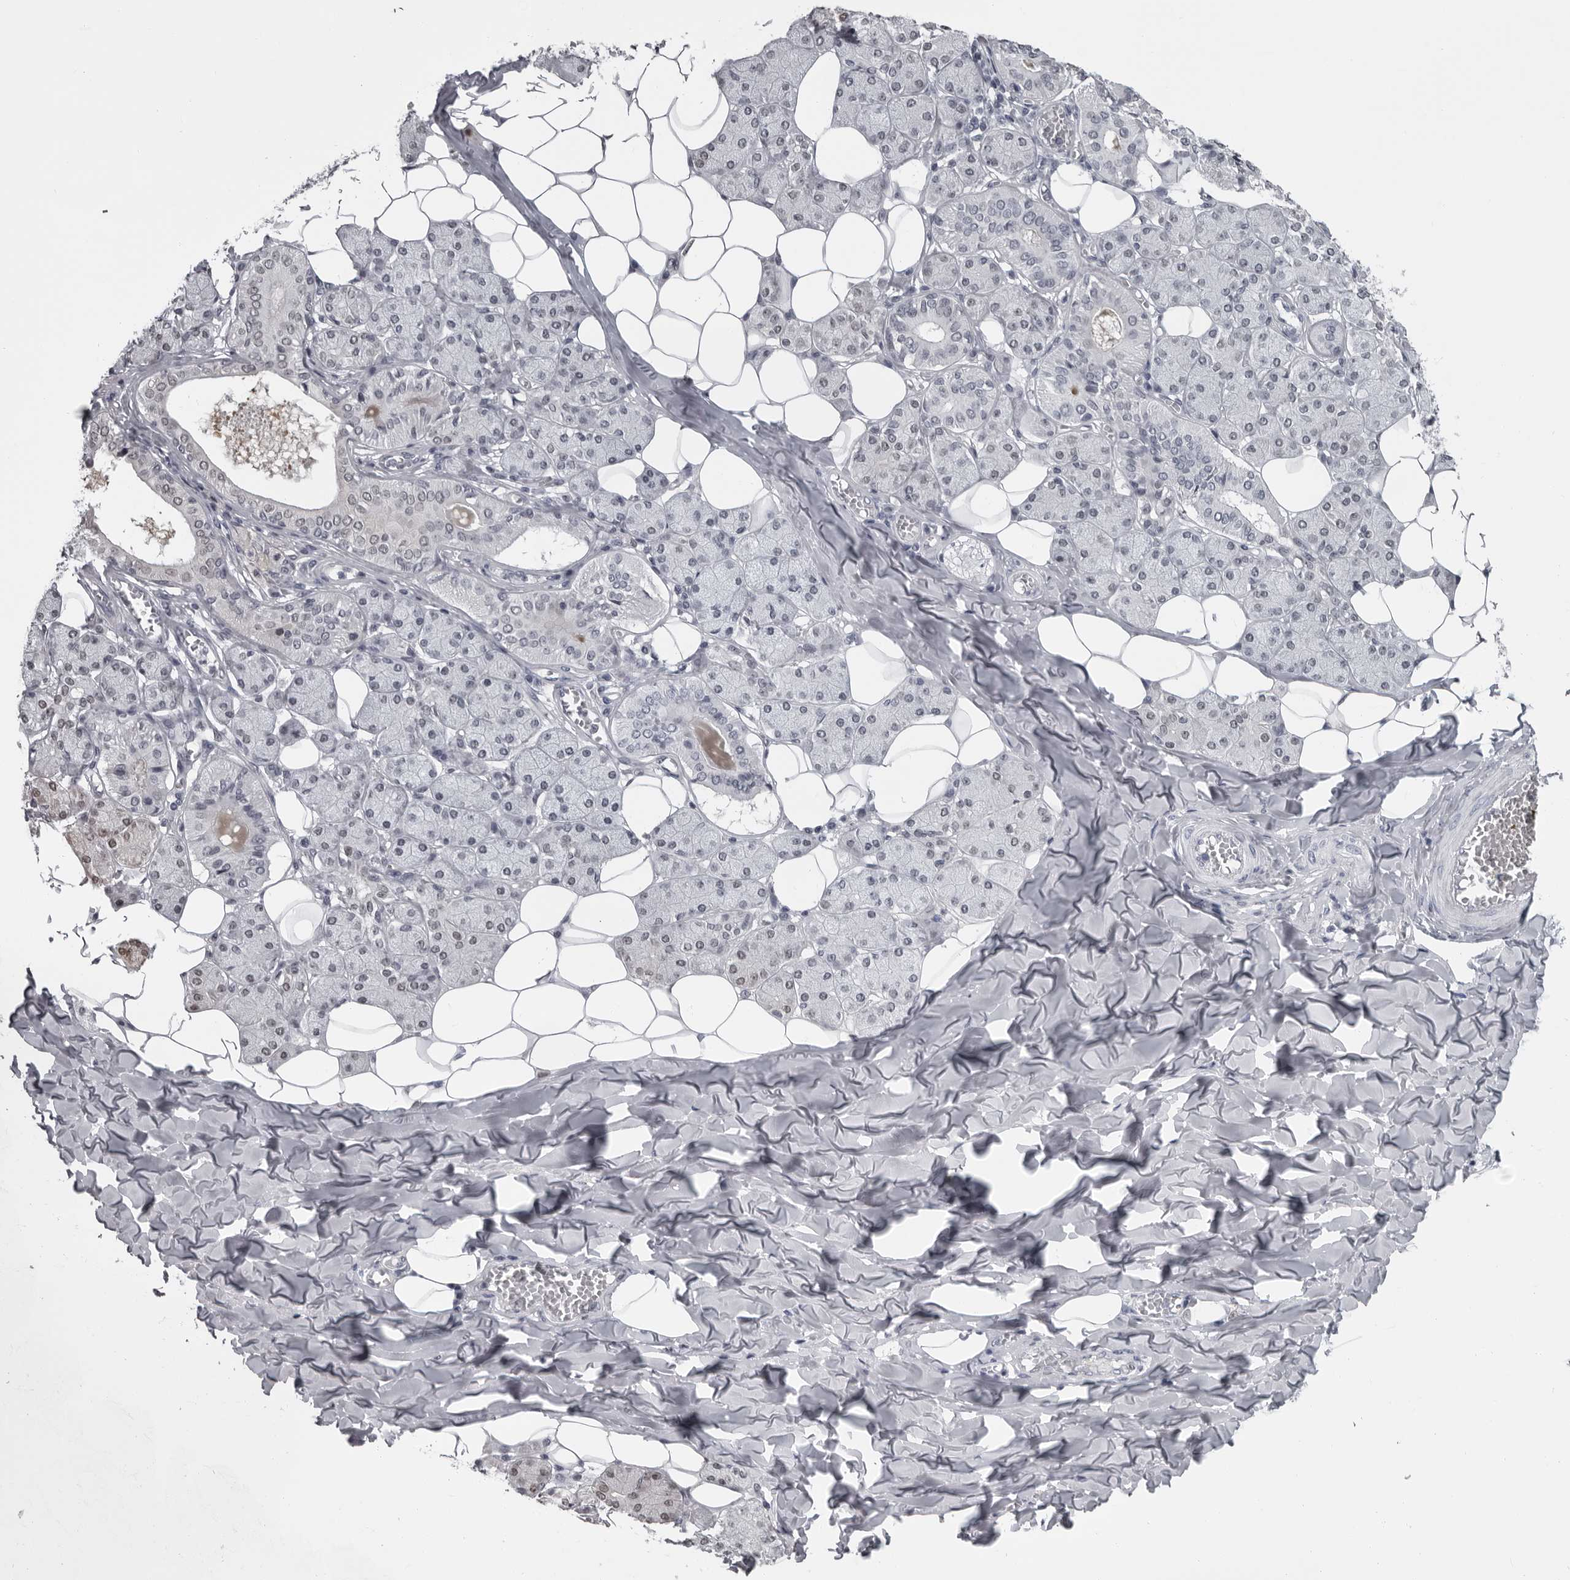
{"staining": {"intensity": "negative", "quantity": "none", "location": "none"}, "tissue": "salivary gland", "cell_type": "Glandular cells", "image_type": "normal", "snomed": [{"axis": "morphology", "description": "Normal tissue, NOS"}, {"axis": "topography", "description": "Salivary gland"}], "caption": "Benign salivary gland was stained to show a protein in brown. There is no significant positivity in glandular cells.", "gene": "LZIC", "patient": {"sex": "female", "age": 33}}